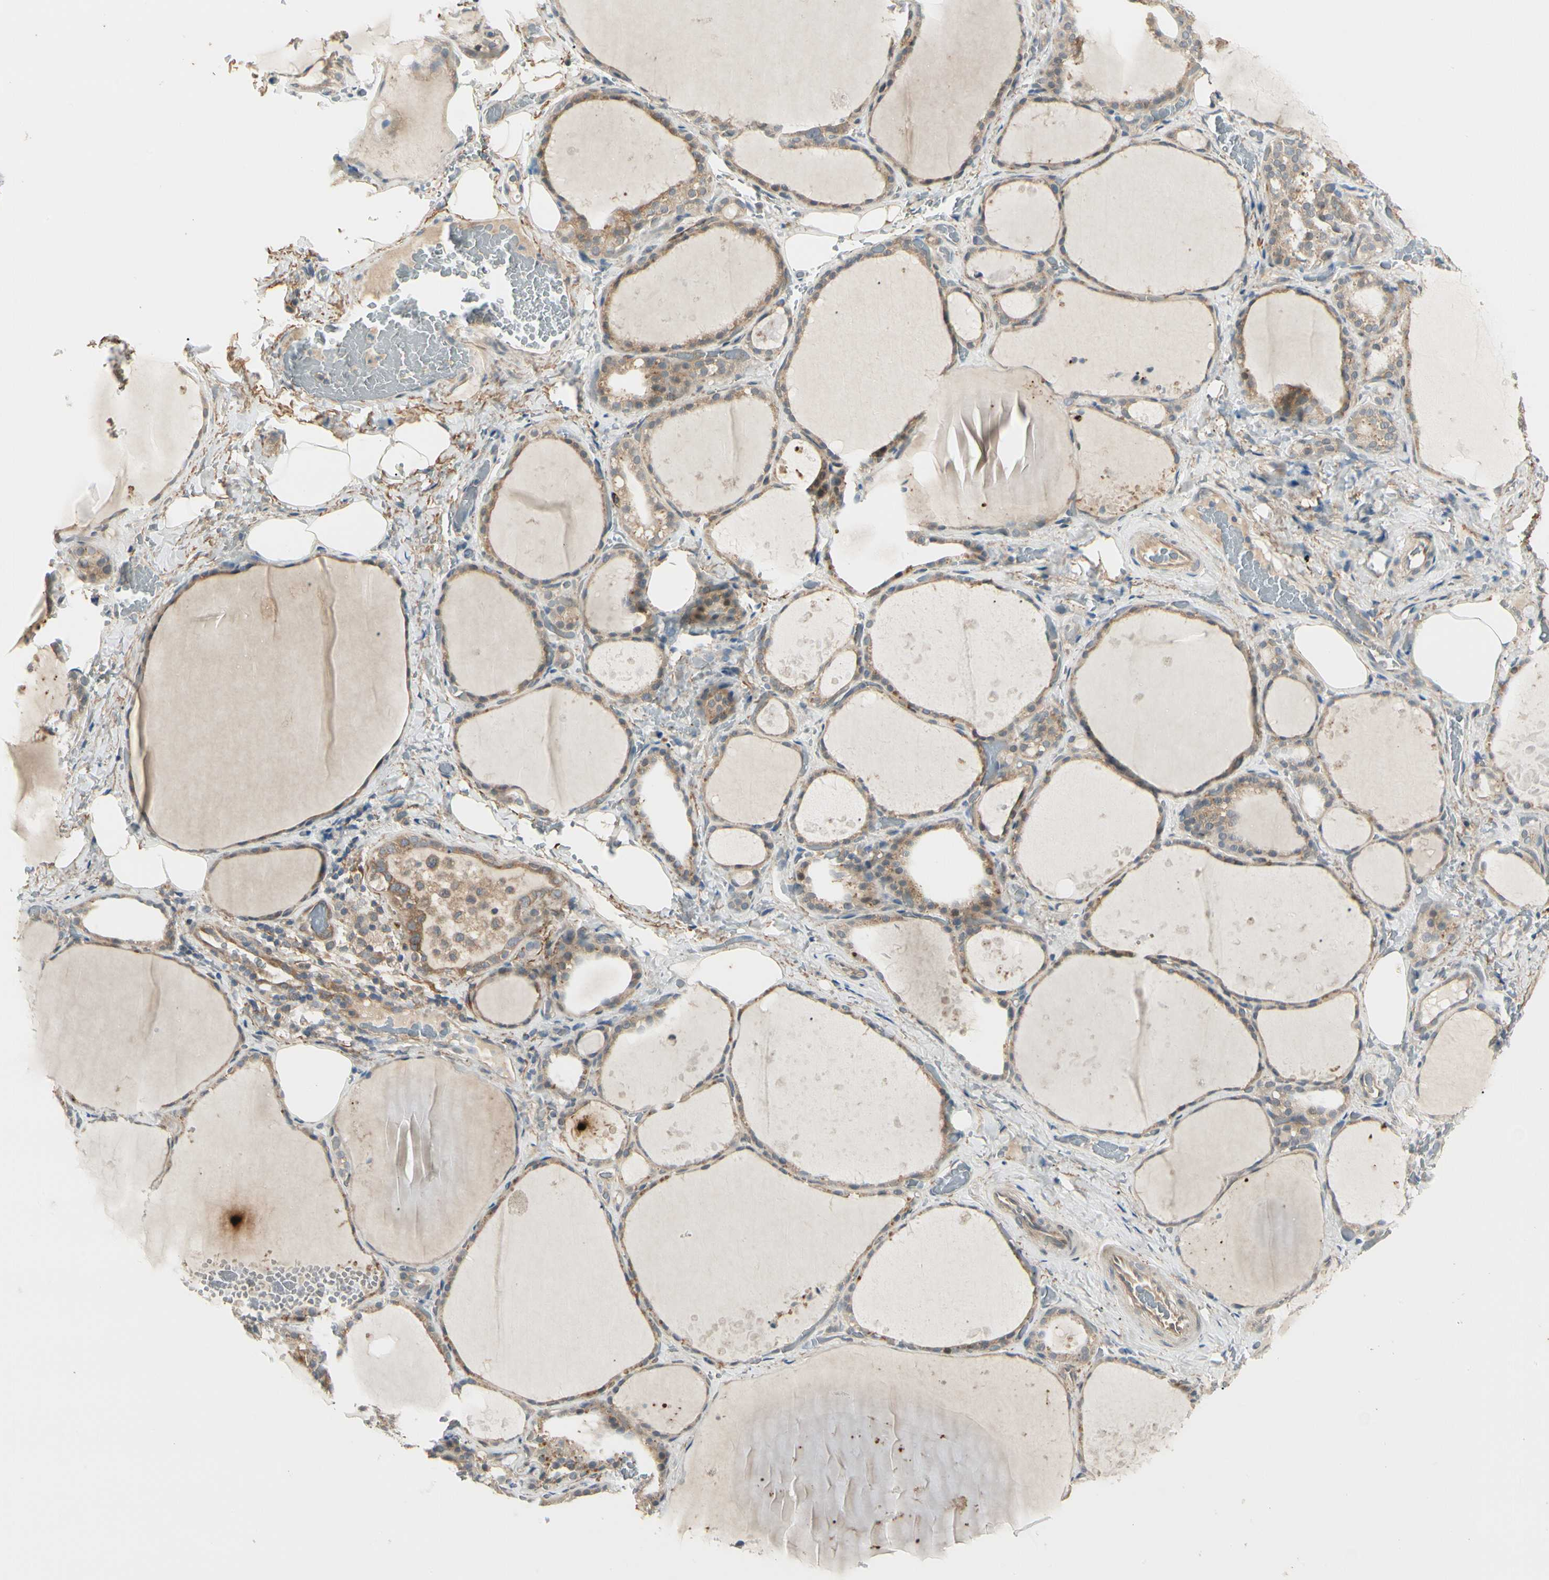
{"staining": {"intensity": "weak", "quantity": ">75%", "location": "cytoplasmic/membranous"}, "tissue": "thyroid gland", "cell_type": "Glandular cells", "image_type": "normal", "snomed": [{"axis": "morphology", "description": "Normal tissue, NOS"}, {"axis": "topography", "description": "Thyroid gland"}], "caption": "Thyroid gland stained for a protein (brown) exhibits weak cytoplasmic/membranous positive expression in about >75% of glandular cells.", "gene": "F2R", "patient": {"sex": "male", "age": 61}}